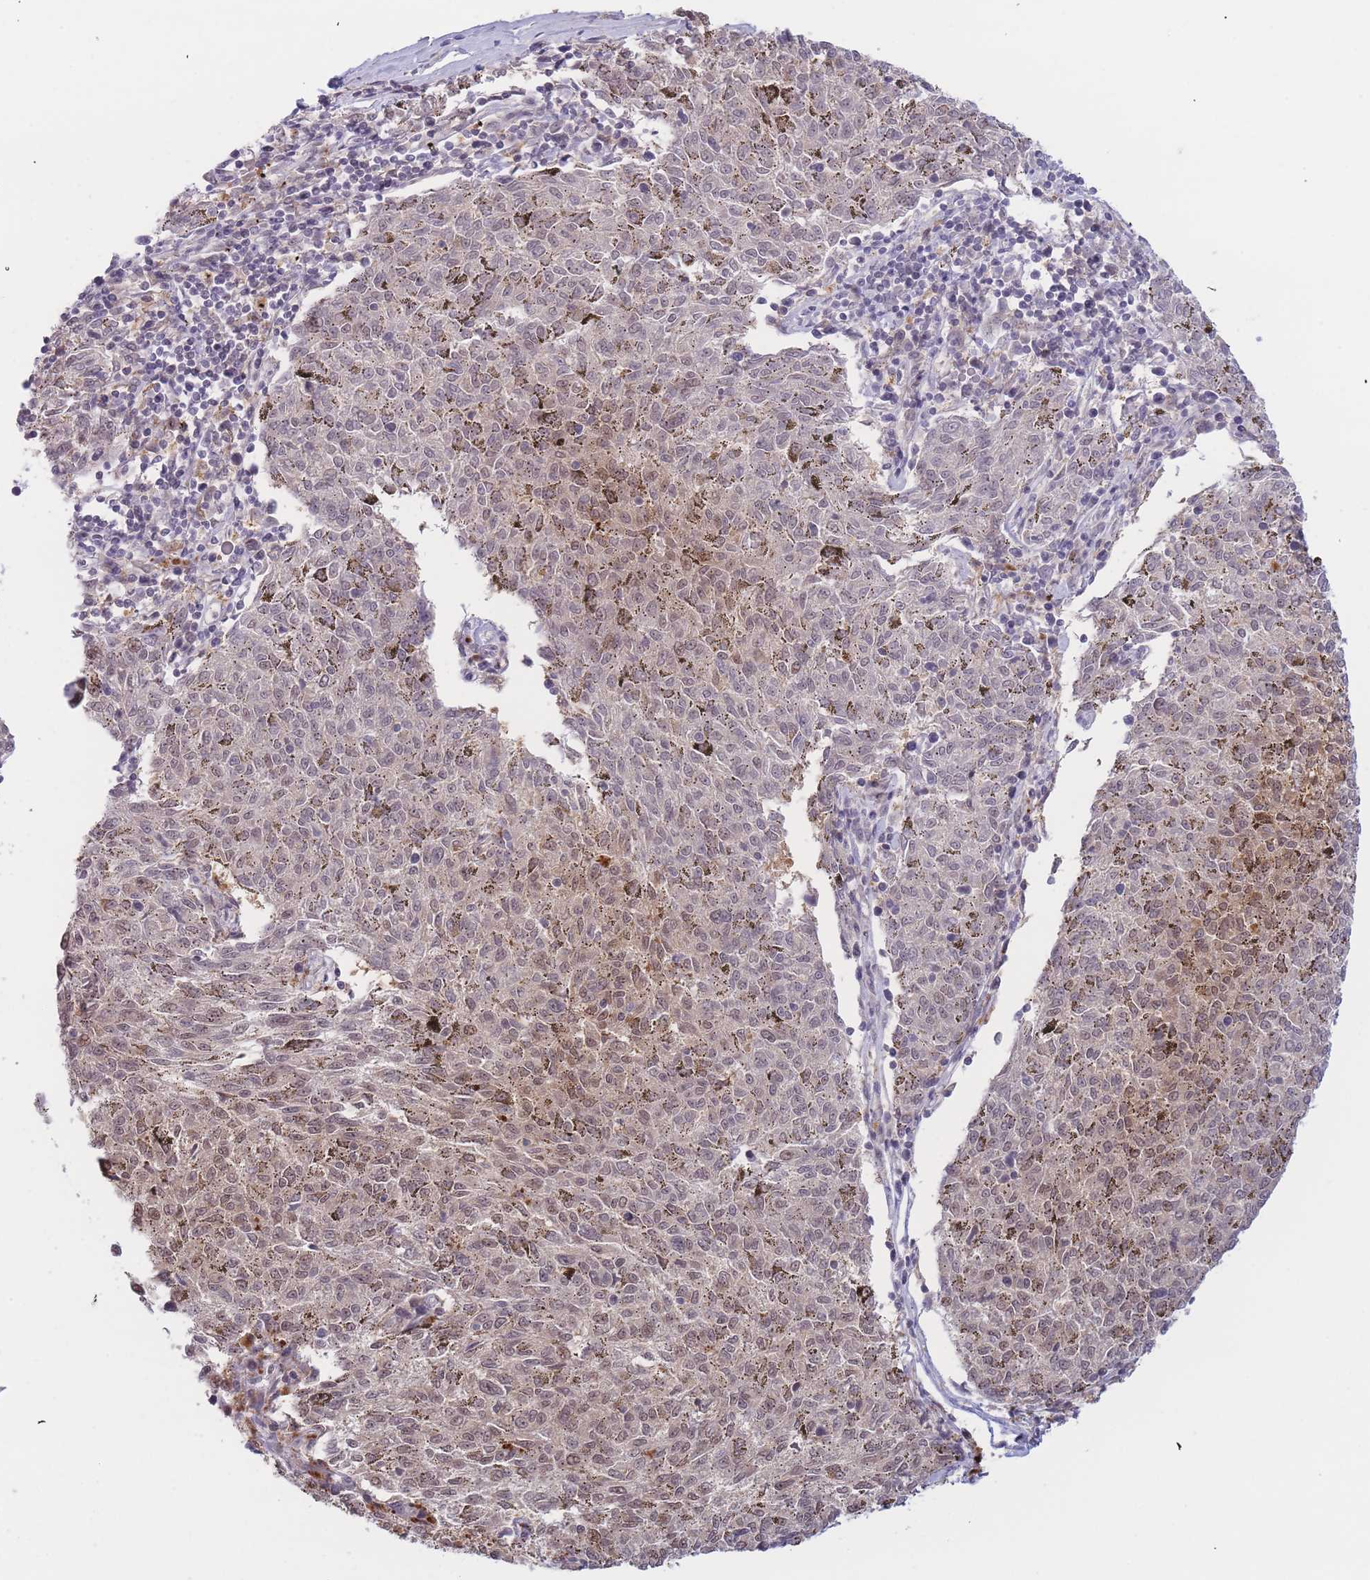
{"staining": {"intensity": "weak", "quantity": "25%-75%", "location": "nuclear"}, "tissue": "melanoma", "cell_type": "Tumor cells", "image_type": "cancer", "snomed": [{"axis": "morphology", "description": "Malignant melanoma, NOS"}, {"axis": "topography", "description": "Skin"}], "caption": "About 25%-75% of tumor cells in human malignant melanoma reveal weak nuclear protein expression as visualized by brown immunohistochemical staining.", "gene": "DEAF1", "patient": {"sex": "female", "age": 72}}